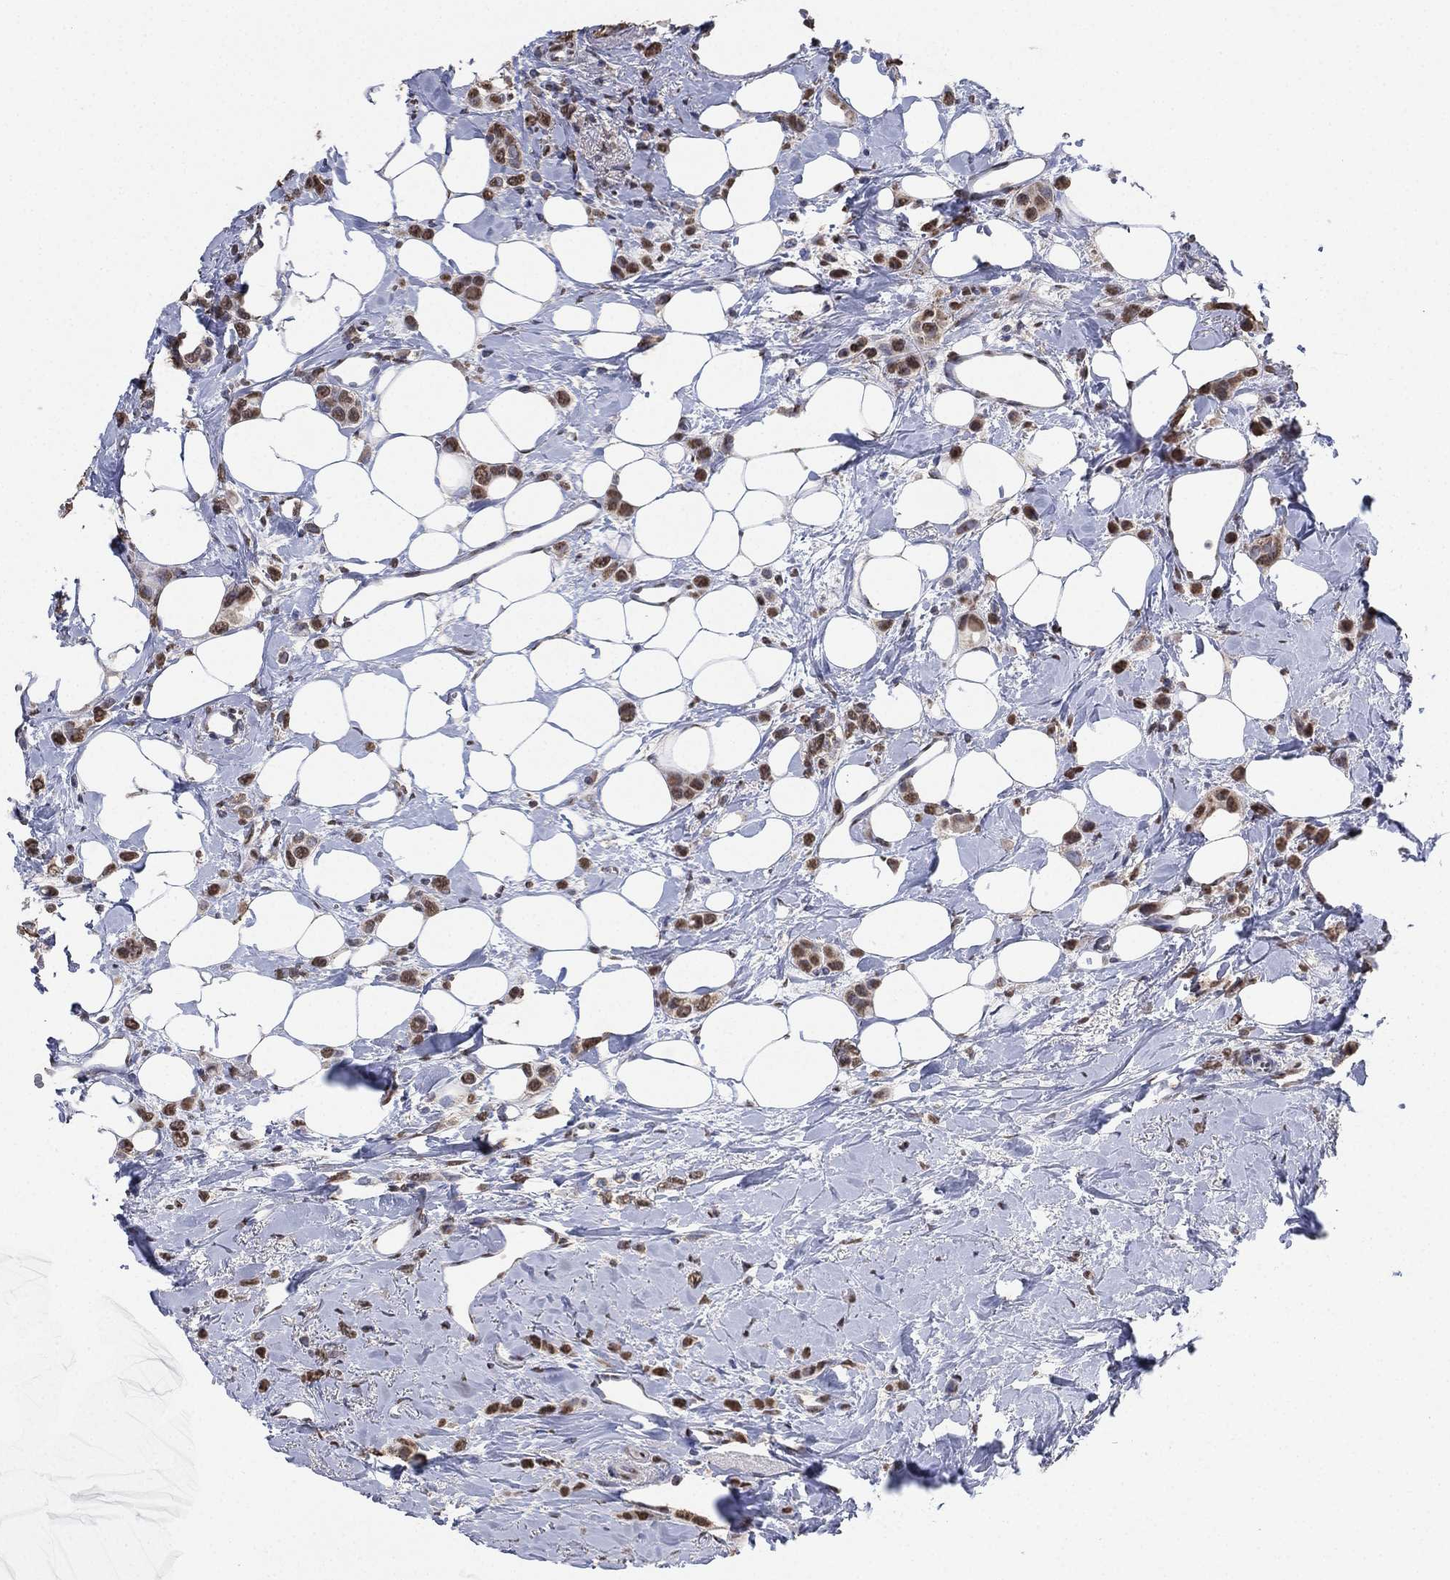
{"staining": {"intensity": "moderate", "quantity": ">75%", "location": "nuclear"}, "tissue": "breast cancer", "cell_type": "Tumor cells", "image_type": "cancer", "snomed": [{"axis": "morphology", "description": "Lobular carcinoma"}, {"axis": "topography", "description": "Breast"}], "caption": "Immunohistochemistry (DAB) staining of lobular carcinoma (breast) displays moderate nuclear protein positivity in about >75% of tumor cells.", "gene": "ALDH7A1", "patient": {"sex": "female", "age": 66}}